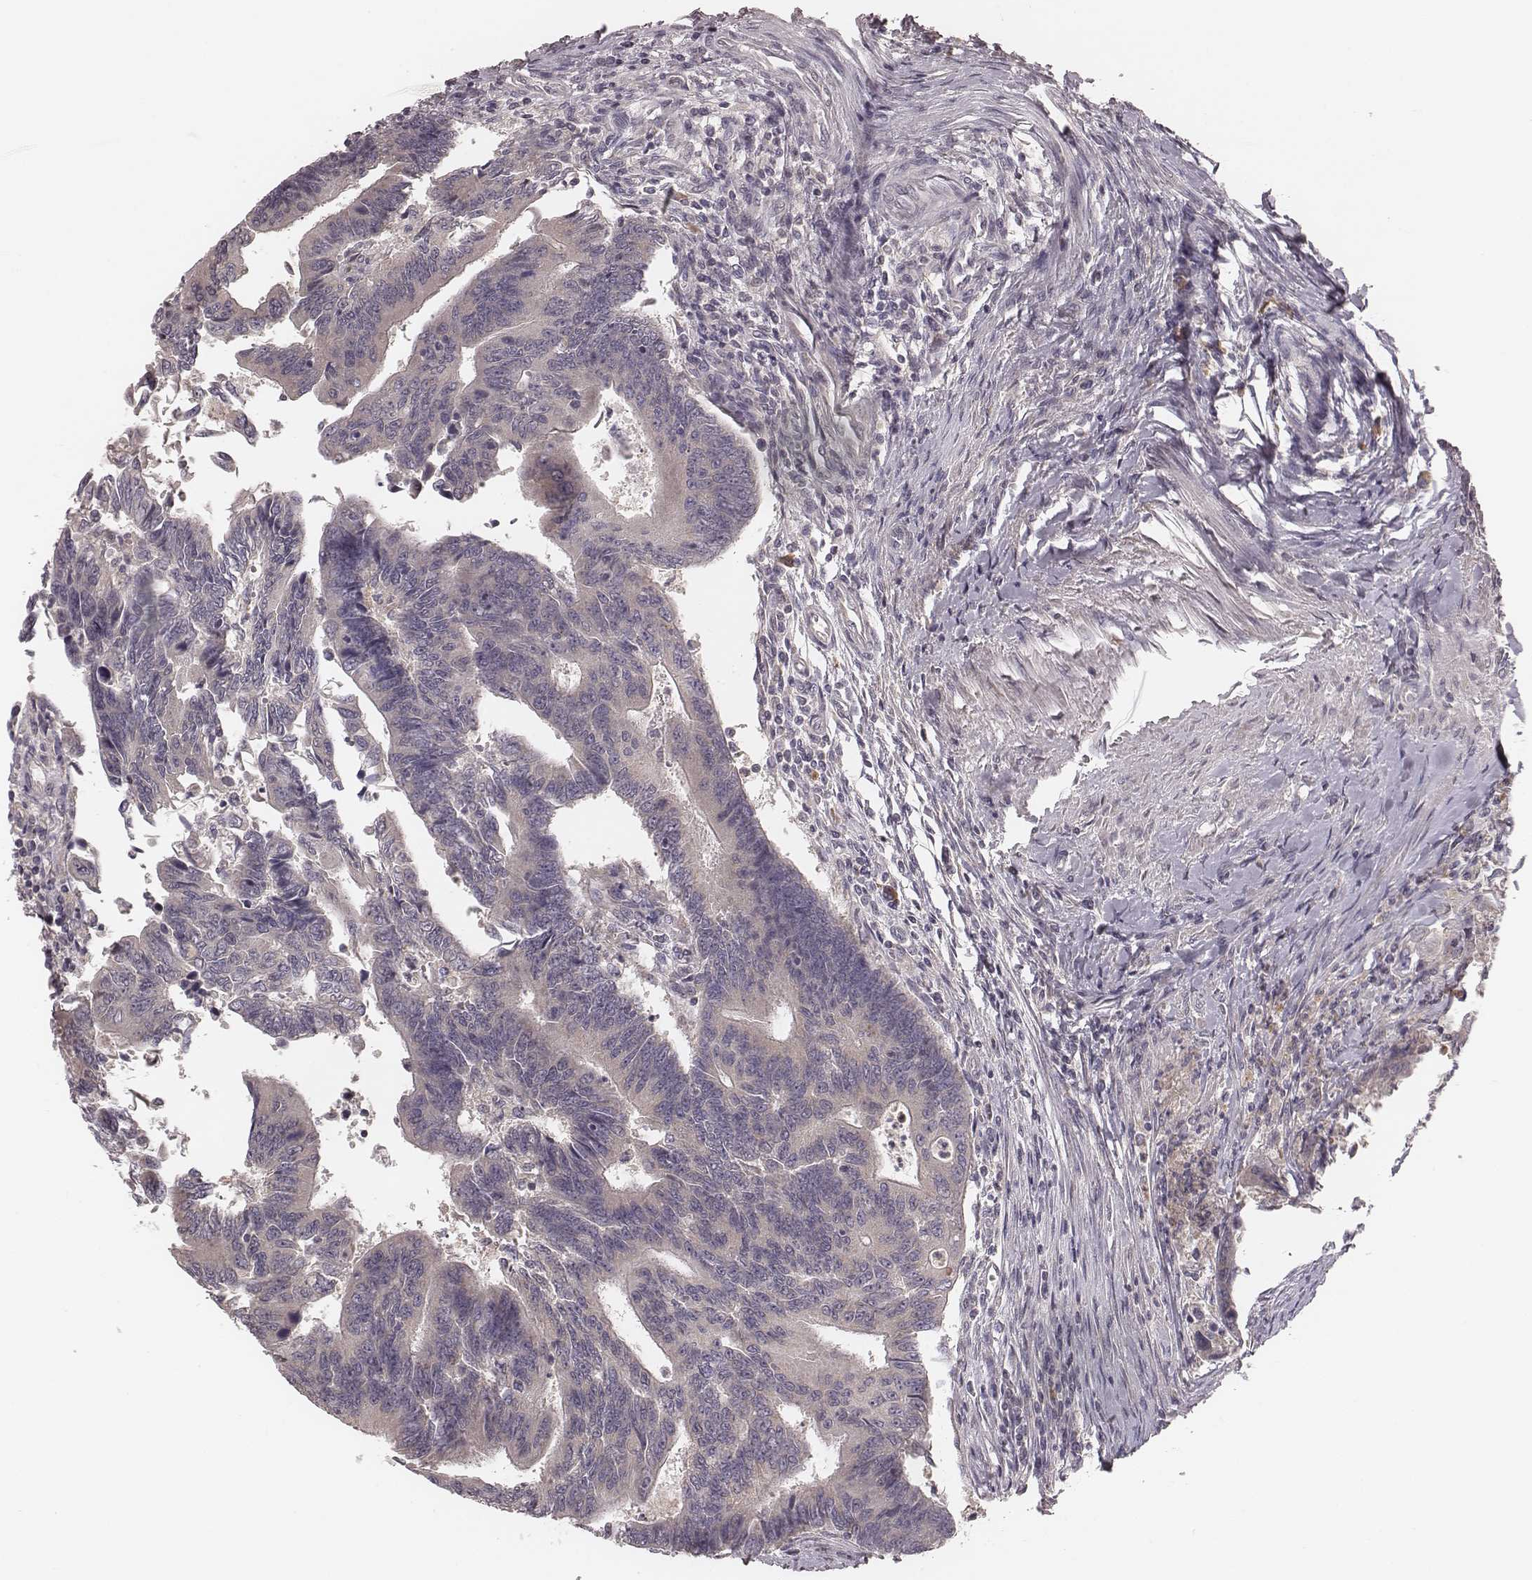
{"staining": {"intensity": "weak", "quantity": "25%-75%", "location": "cytoplasmic/membranous"}, "tissue": "colorectal cancer", "cell_type": "Tumor cells", "image_type": "cancer", "snomed": [{"axis": "morphology", "description": "Adenocarcinoma, NOS"}, {"axis": "topography", "description": "Colon"}], "caption": "The immunohistochemical stain labels weak cytoplasmic/membranous positivity in tumor cells of colorectal adenocarcinoma tissue.", "gene": "P2RX5", "patient": {"sex": "female", "age": 67}}